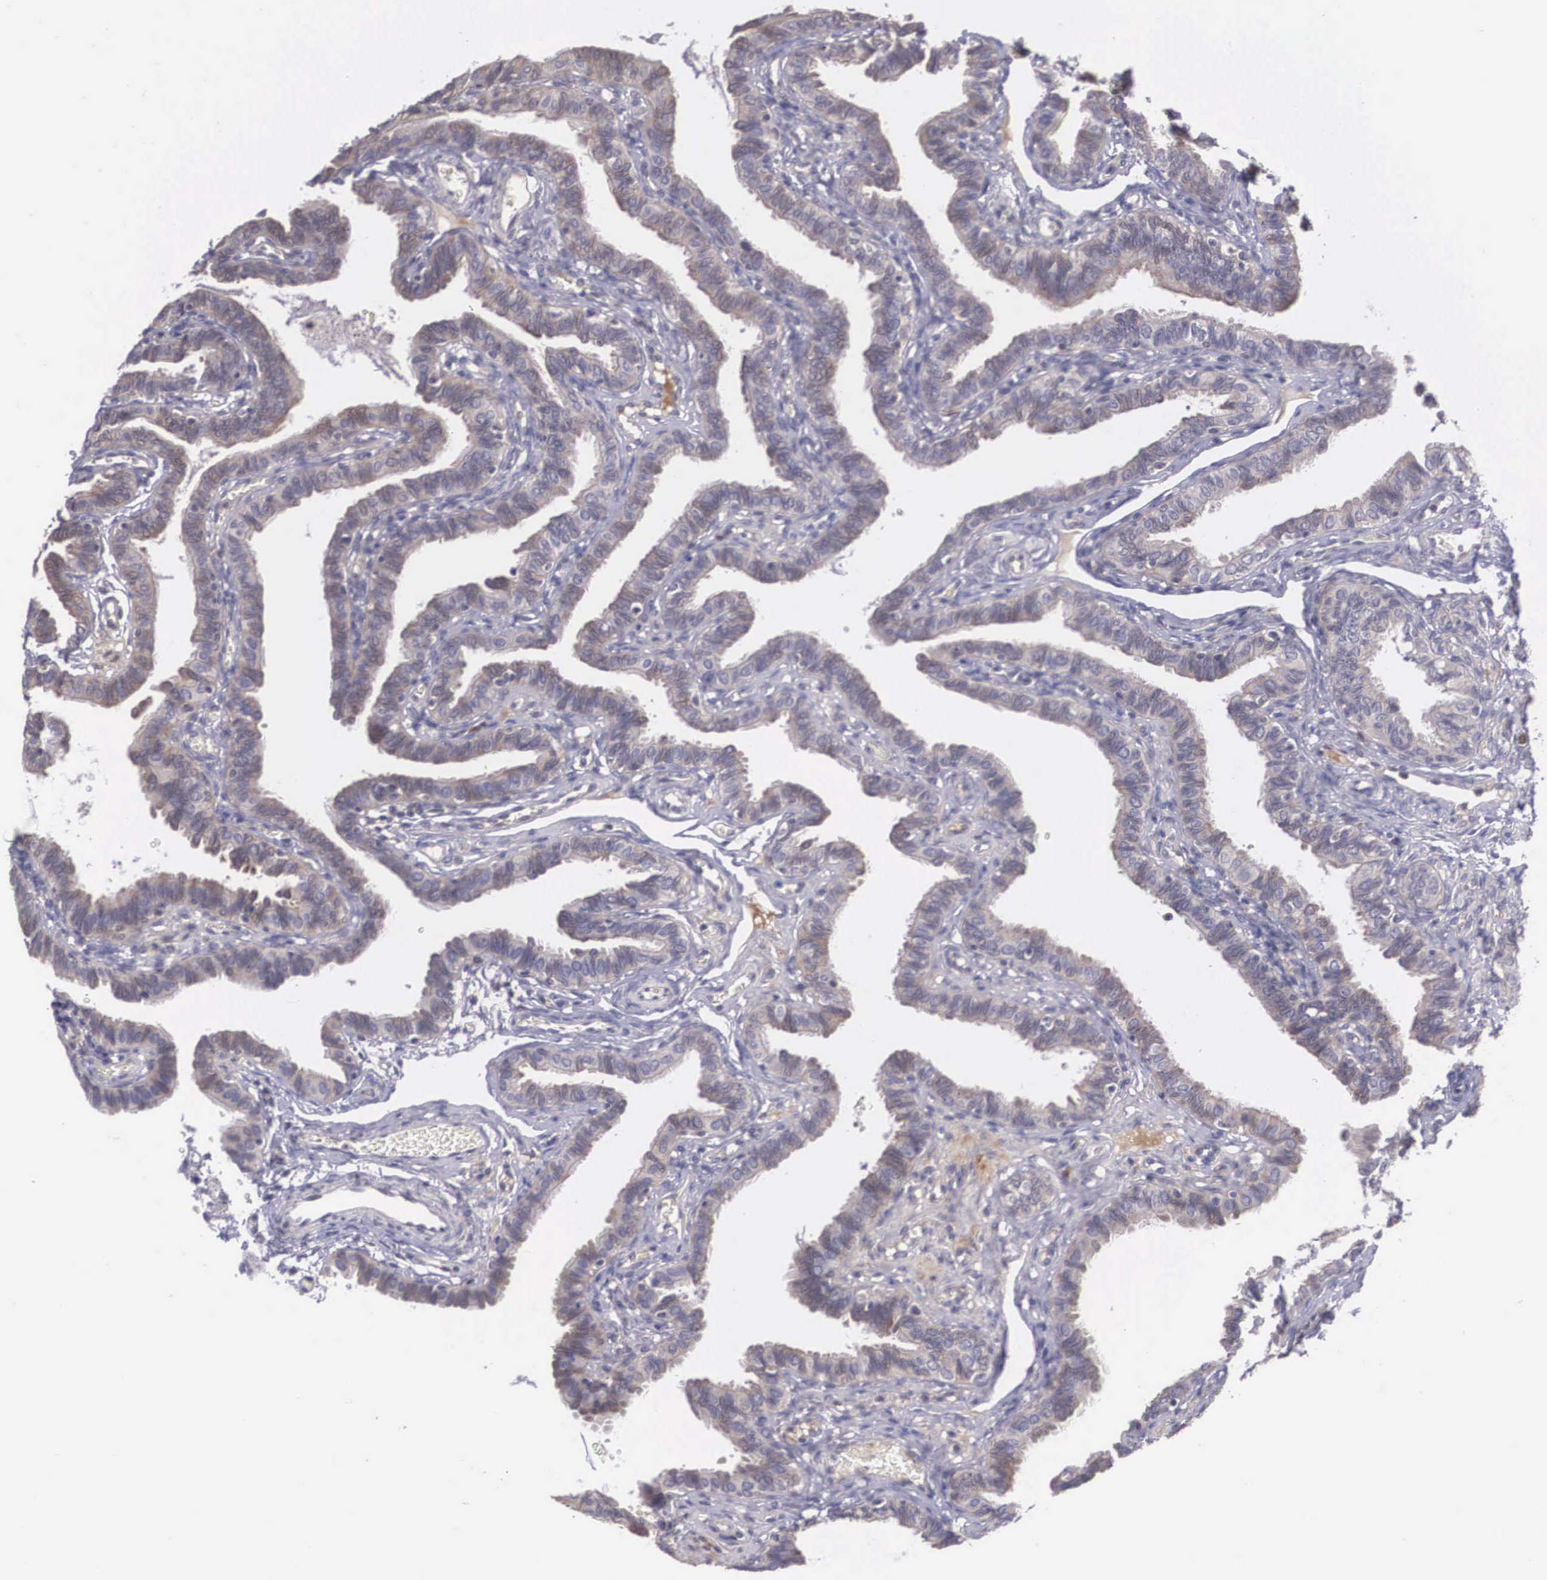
{"staining": {"intensity": "weak", "quantity": "25%-75%", "location": "cytoplasmic/membranous,nuclear"}, "tissue": "fallopian tube", "cell_type": "Glandular cells", "image_type": "normal", "snomed": [{"axis": "morphology", "description": "Normal tissue, NOS"}, {"axis": "topography", "description": "Fallopian tube"}], "caption": "Immunohistochemistry (IHC) histopathology image of unremarkable fallopian tube stained for a protein (brown), which demonstrates low levels of weak cytoplasmic/membranous,nuclear staining in about 25%-75% of glandular cells.", "gene": "NINL", "patient": {"sex": "female", "age": 38}}